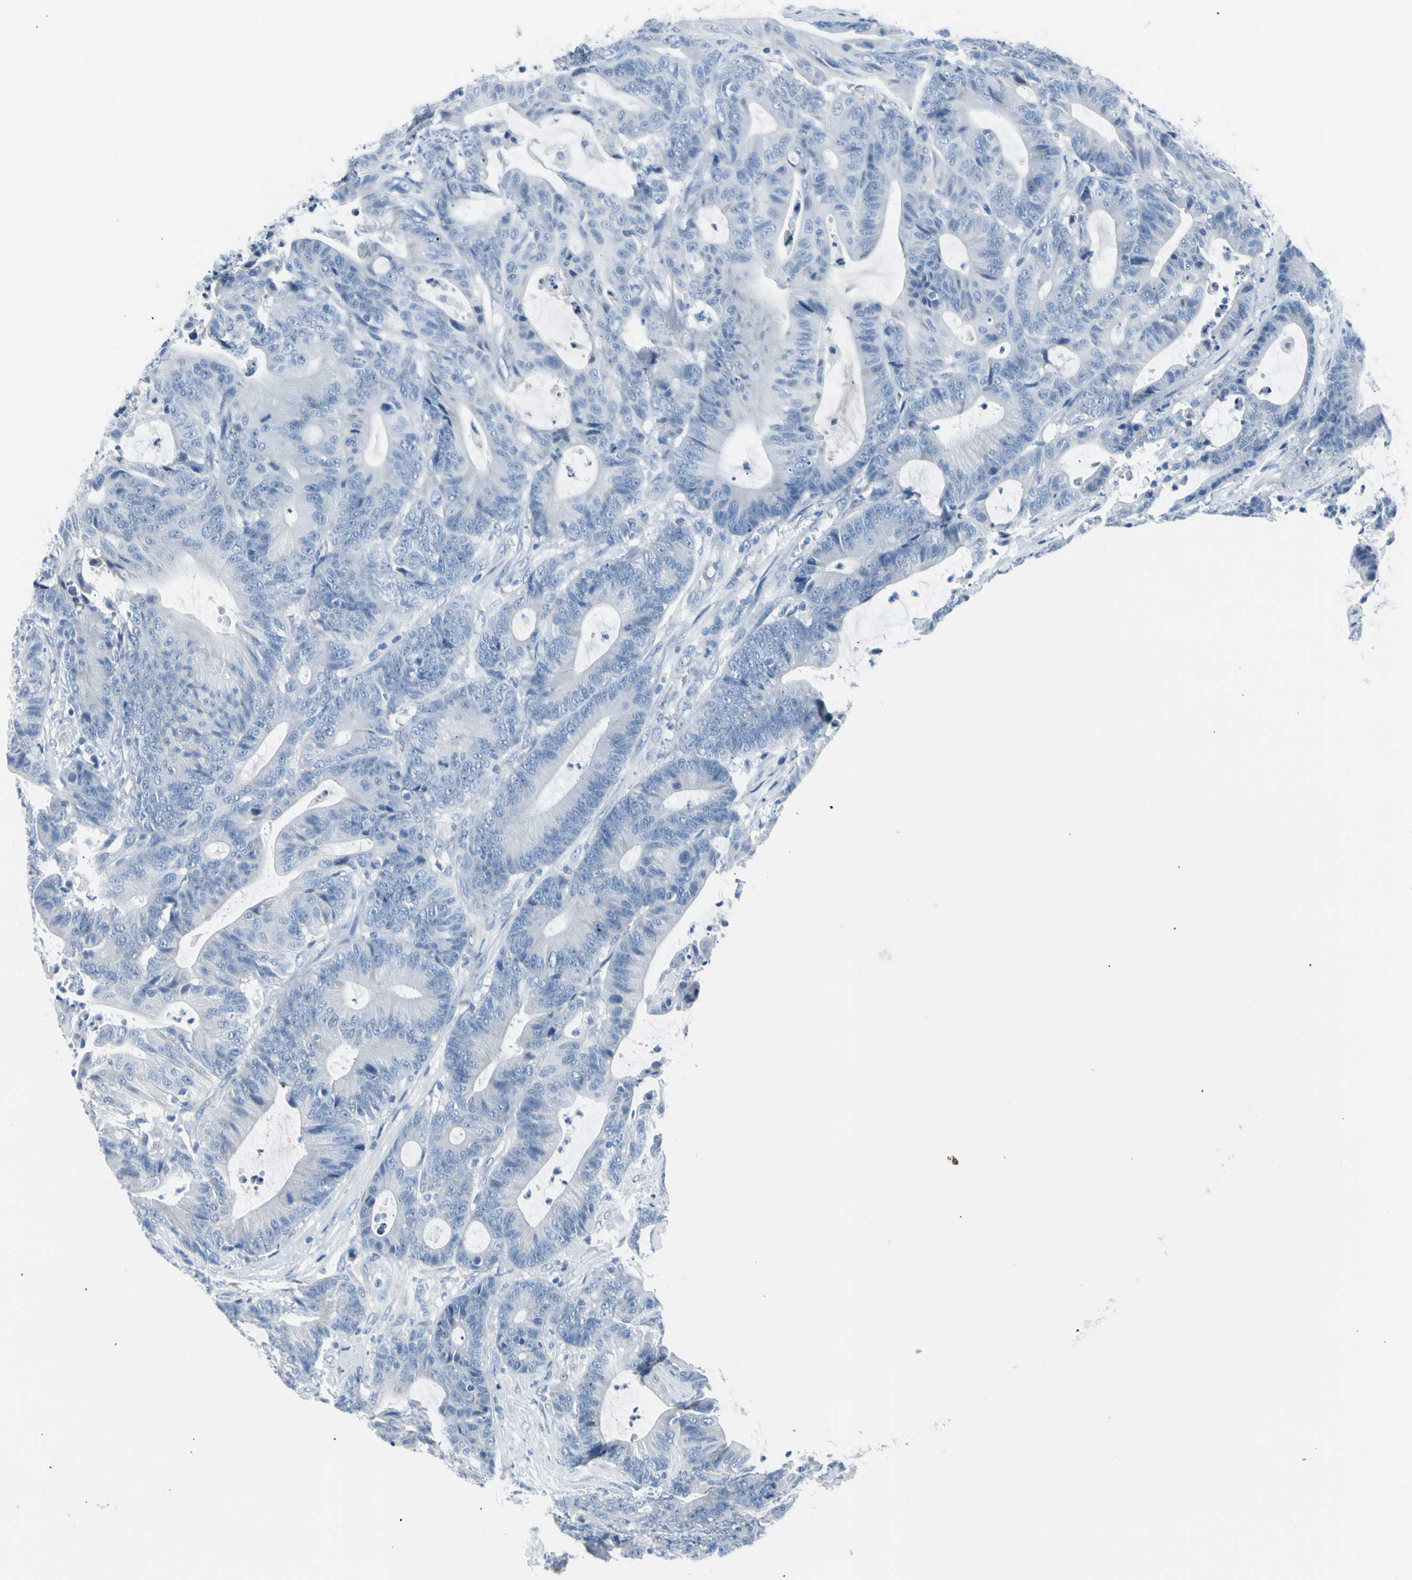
{"staining": {"intensity": "negative", "quantity": "none", "location": "none"}, "tissue": "colorectal cancer", "cell_type": "Tumor cells", "image_type": "cancer", "snomed": [{"axis": "morphology", "description": "Adenocarcinoma, NOS"}, {"axis": "topography", "description": "Colon"}], "caption": "Immunohistochemical staining of human colorectal adenocarcinoma reveals no significant positivity in tumor cells.", "gene": "TPO", "patient": {"sex": "female", "age": 84}}